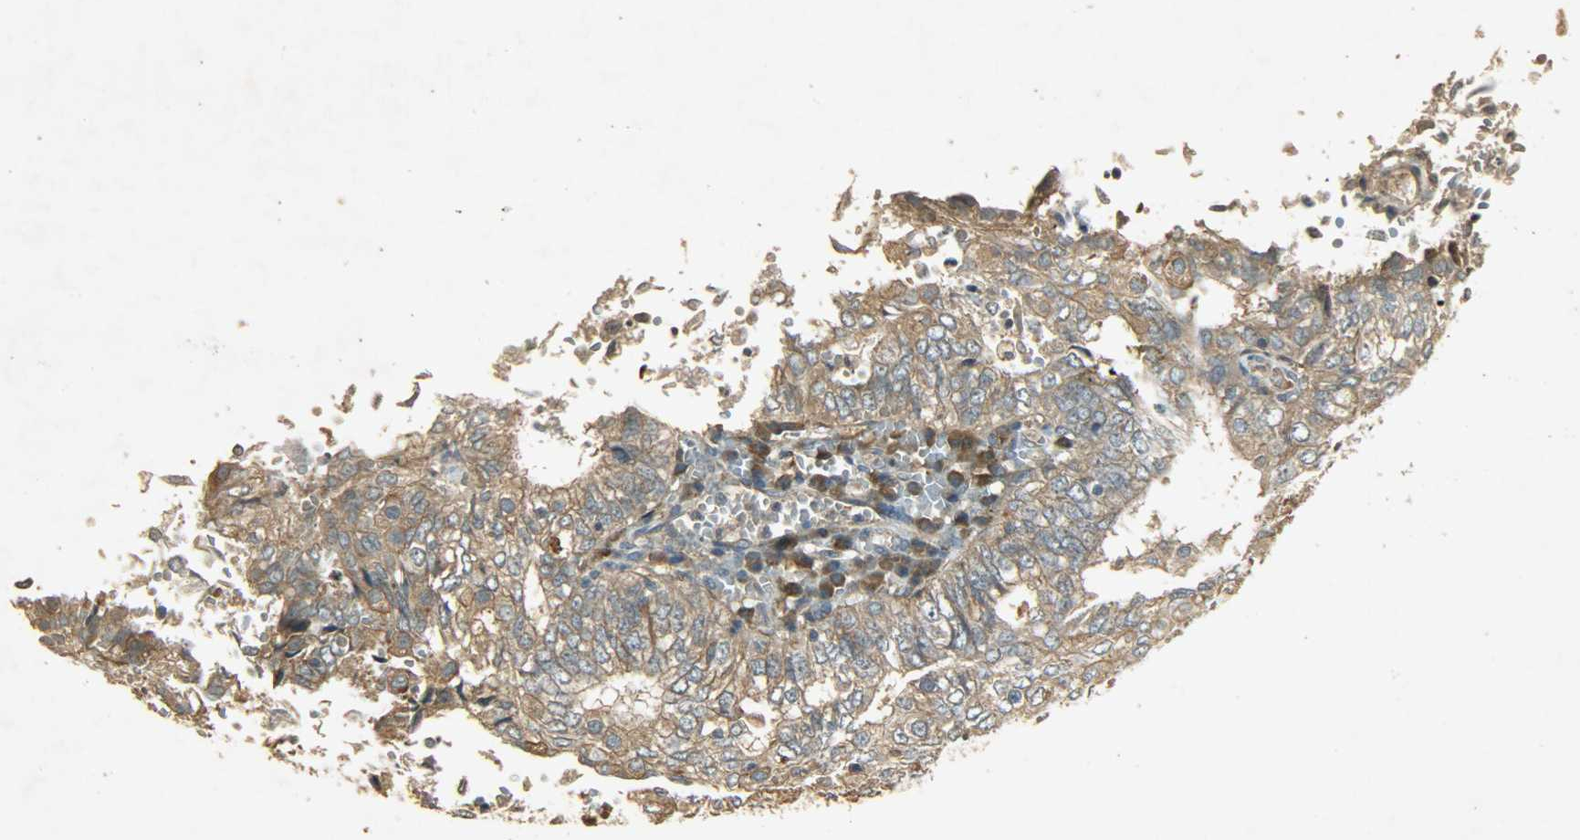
{"staining": {"intensity": "weak", "quantity": ">75%", "location": "cytoplasmic/membranous"}, "tissue": "endometrial cancer", "cell_type": "Tumor cells", "image_type": "cancer", "snomed": [{"axis": "morphology", "description": "Adenocarcinoma, NOS"}, {"axis": "topography", "description": "Endometrium"}], "caption": "Endometrial cancer (adenocarcinoma) tissue reveals weak cytoplasmic/membranous positivity in about >75% of tumor cells", "gene": "ATP2B1", "patient": {"sex": "female", "age": 69}}